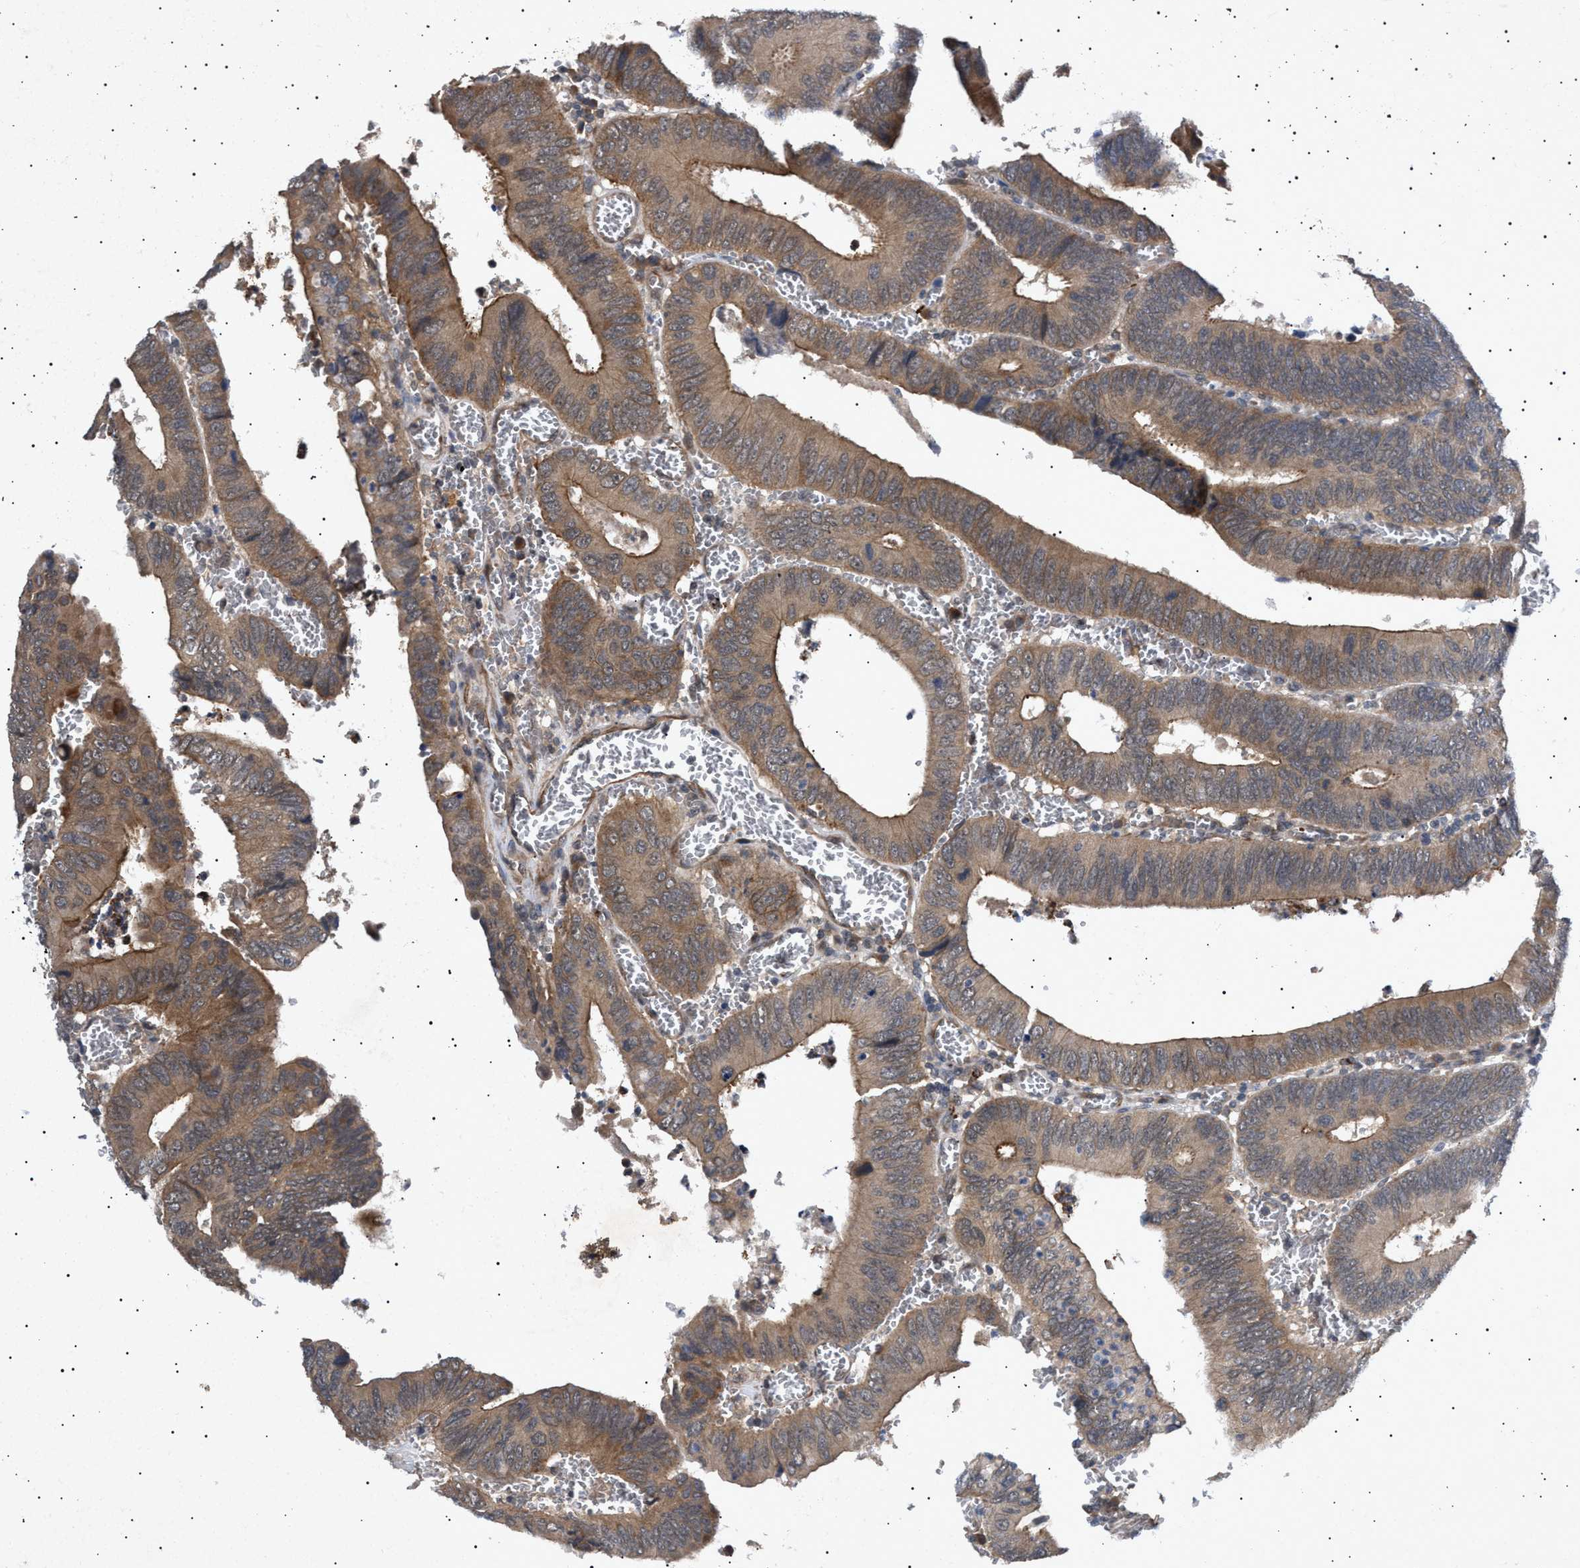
{"staining": {"intensity": "moderate", "quantity": ">75%", "location": "cytoplasmic/membranous"}, "tissue": "colorectal cancer", "cell_type": "Tumor cells", "image_type": "cancer", "snomed": [{"axis": "morphology", "description": "Inflammation, NOS"}, {"axis": "morphology", "description": "Adenocarcinoma, NOS"}, {"axis": "topography", "description": "Colon"}], "caption": "Human colorectal cancer (adenocarcinoma) stained with a protein marker exhibits moderate staining in tumor cells.", "gene": "SIRT5", "patient": {"sex": "male", "age": 72}}